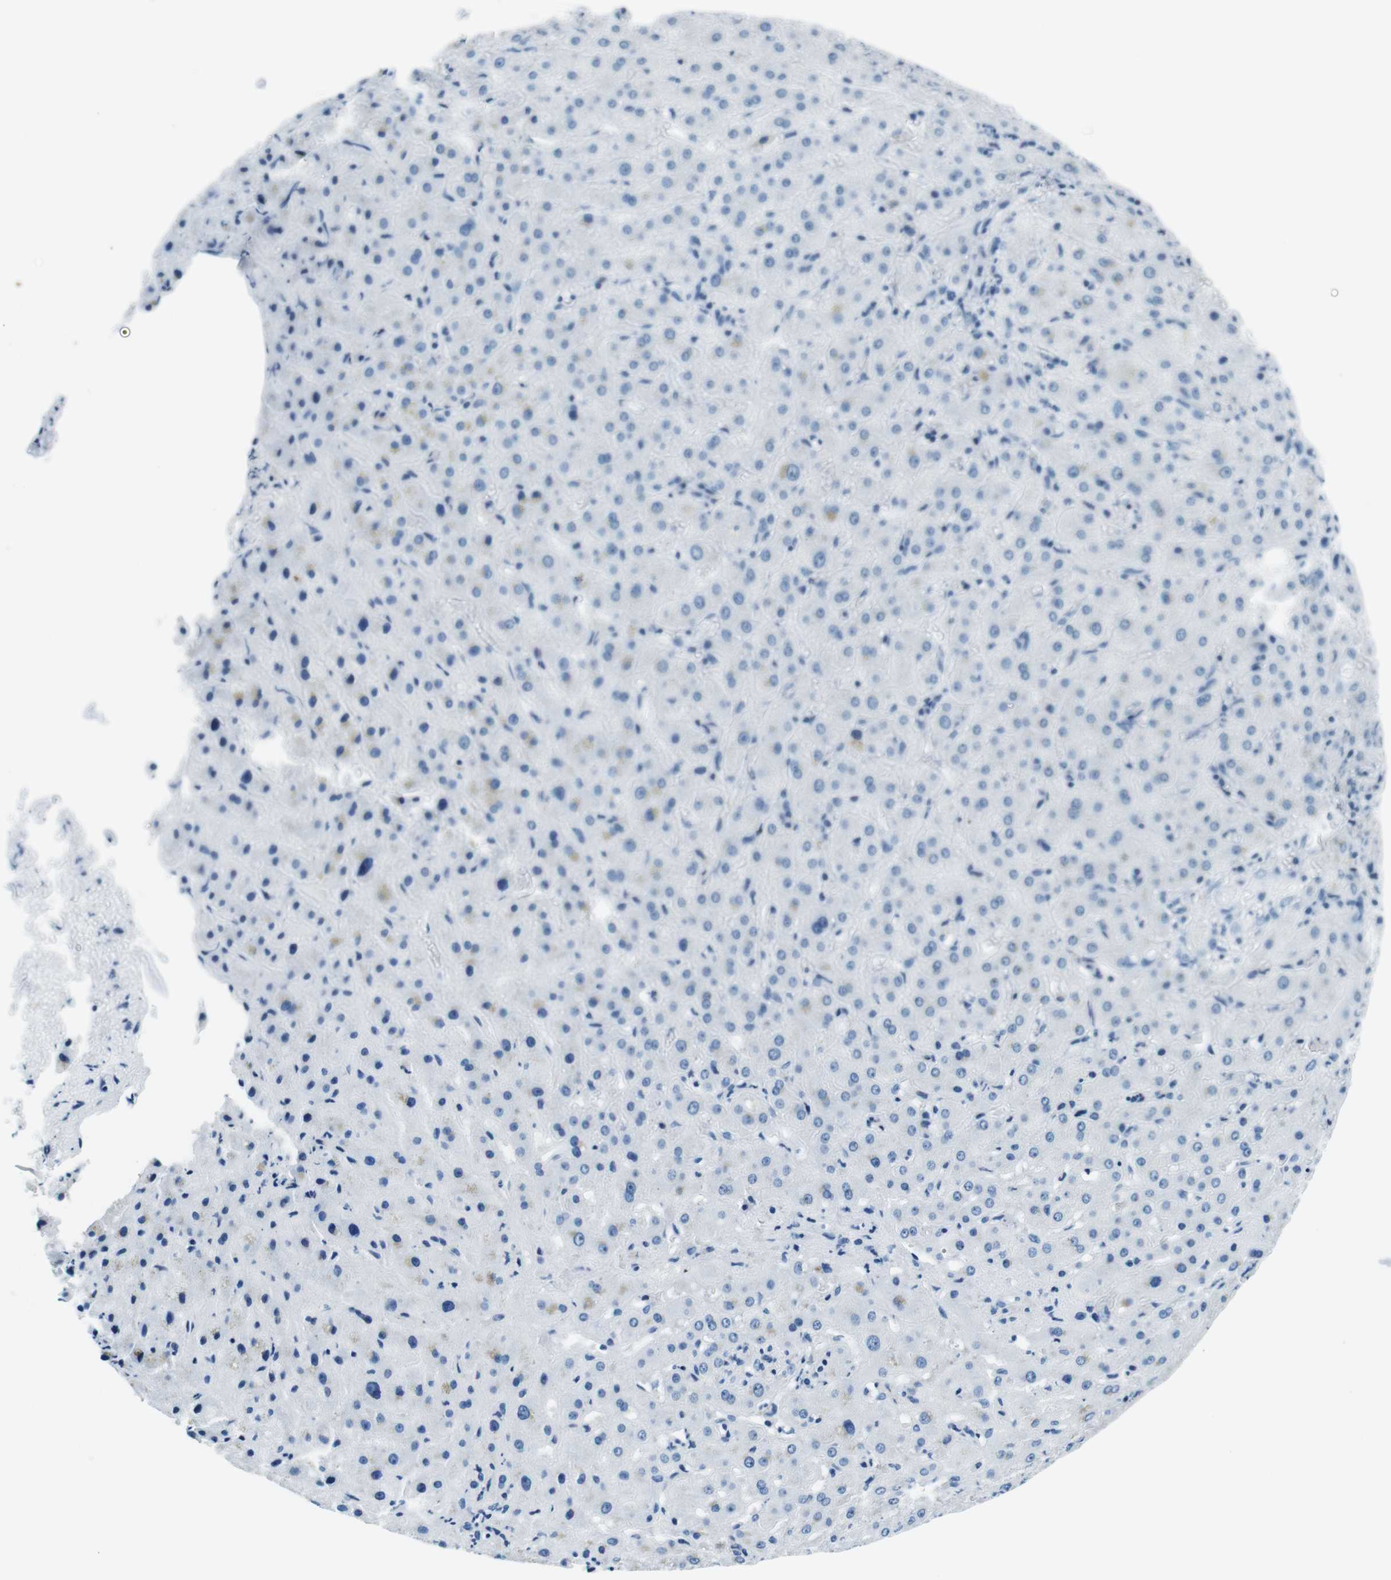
{"staining": {"intensity": "negative", "quantity": "none", "location": "none"}, "tissue": "liver cancer", "cell_type": "Tumor cells", "image_type": "cancer", "snomed": [{"axis": "morphology", "description": "Cholangiocarcinoma"}, {"axis": "topography", "description": "Liver"}], "caption": "This is a photomicrograph of IHC staining of liver cancer, which shows no positivity in tumor cells.", "gene": "HLA-DRB1", "patient": {"sex": "female", "age": 65}}